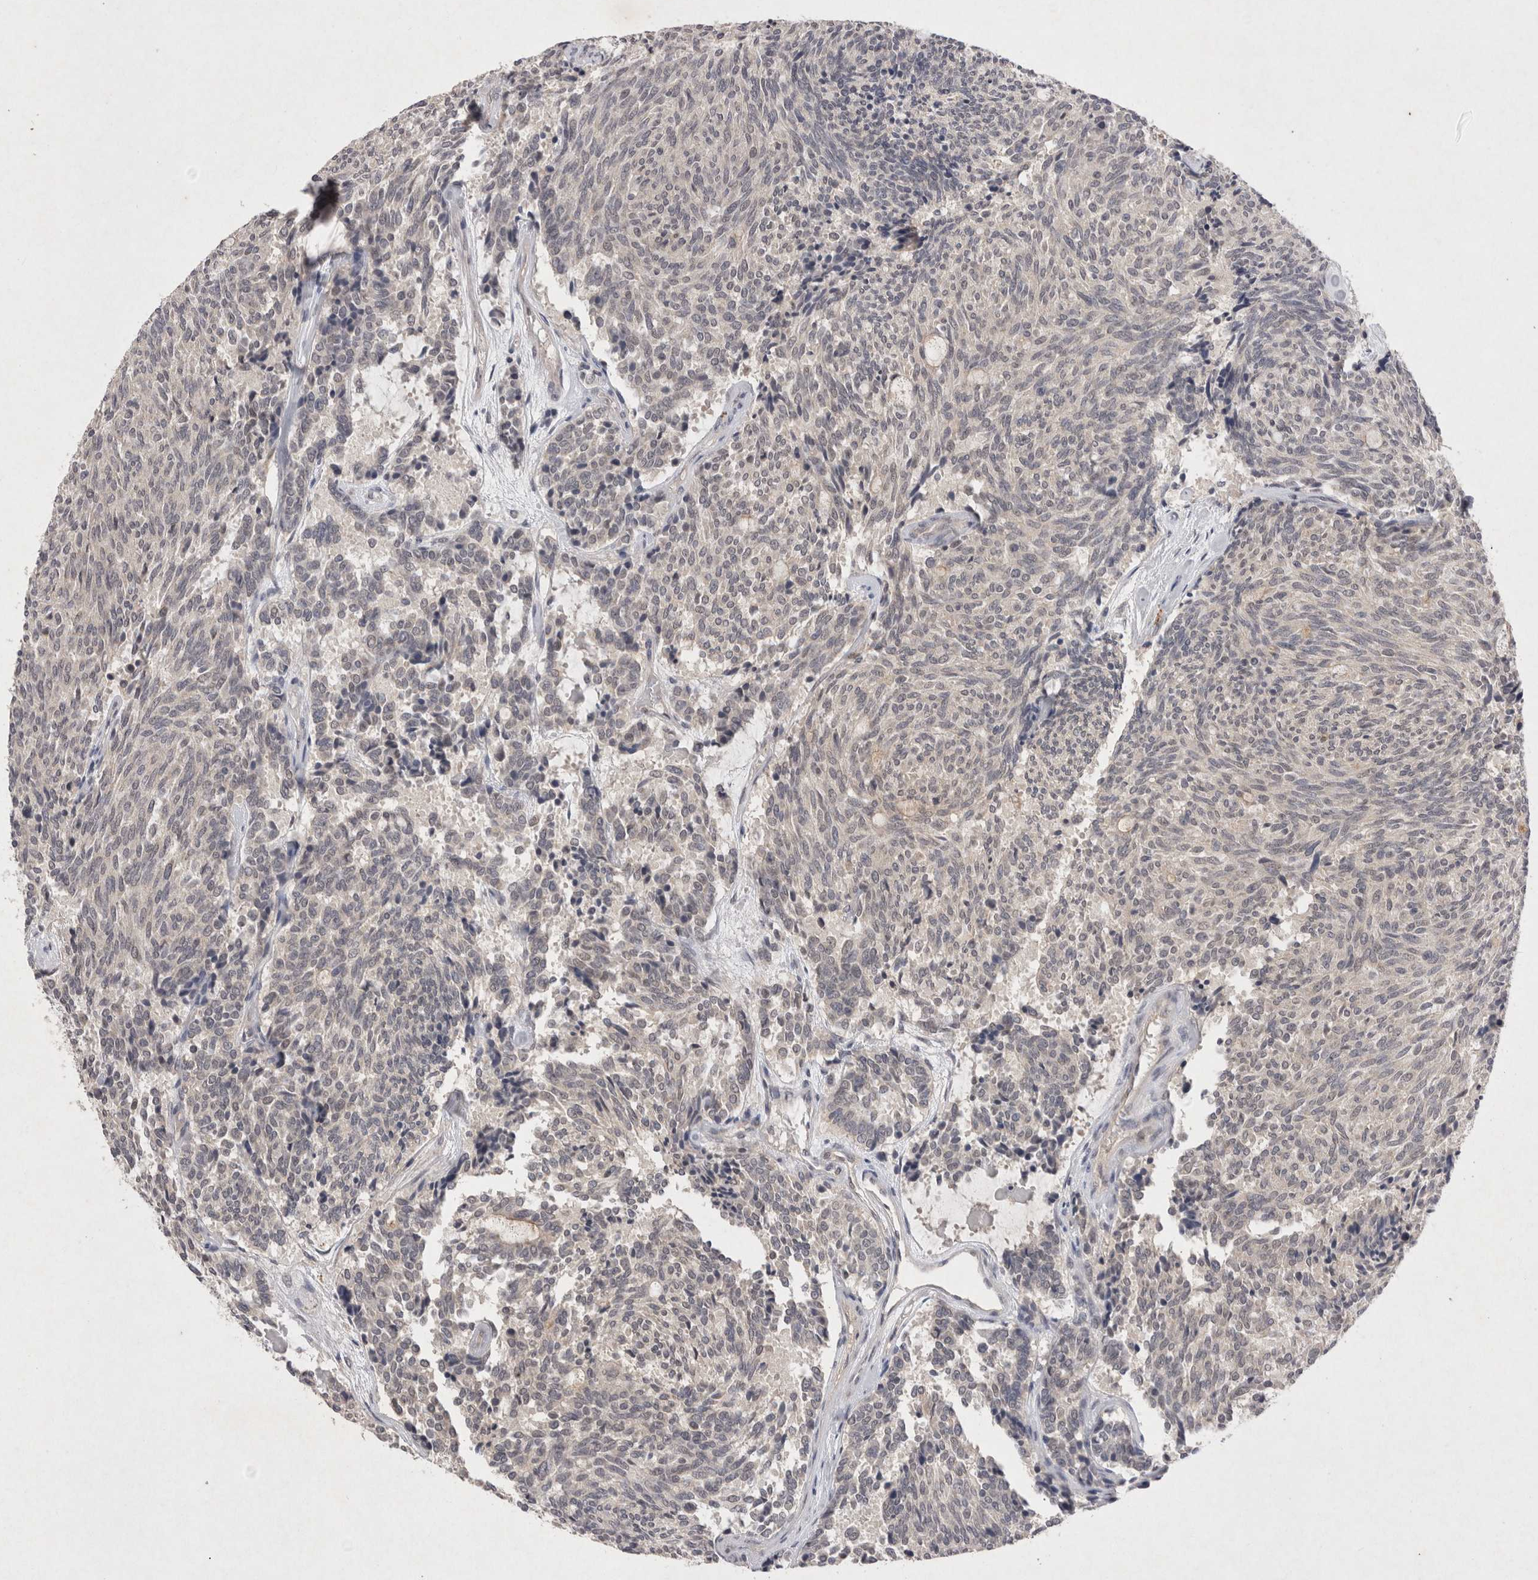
{"staining": {"intensity": "negative", "quantity": "none", "location": "none"}, "tissue": "carcinoid", "cell_type": "Tumor cells", "image_type": "cancer", "snomed": [{"axis": "morphology", "description": "Carcinoid, malignant, NOS"}, {"axis": "topography", "description": "Pancreas"}], "caption": "This is a photomicrograph of IHC staining of carcinoid (malignant), which shows no expression in tumor cells. Brightfield microscopy of immunohistochemistry (IHC) stained with DAB (brown) and hematoxylin (blue), captured at high magnification.", "gene": "RASSF3", "patient": {"sex": "female", "age": 54}}